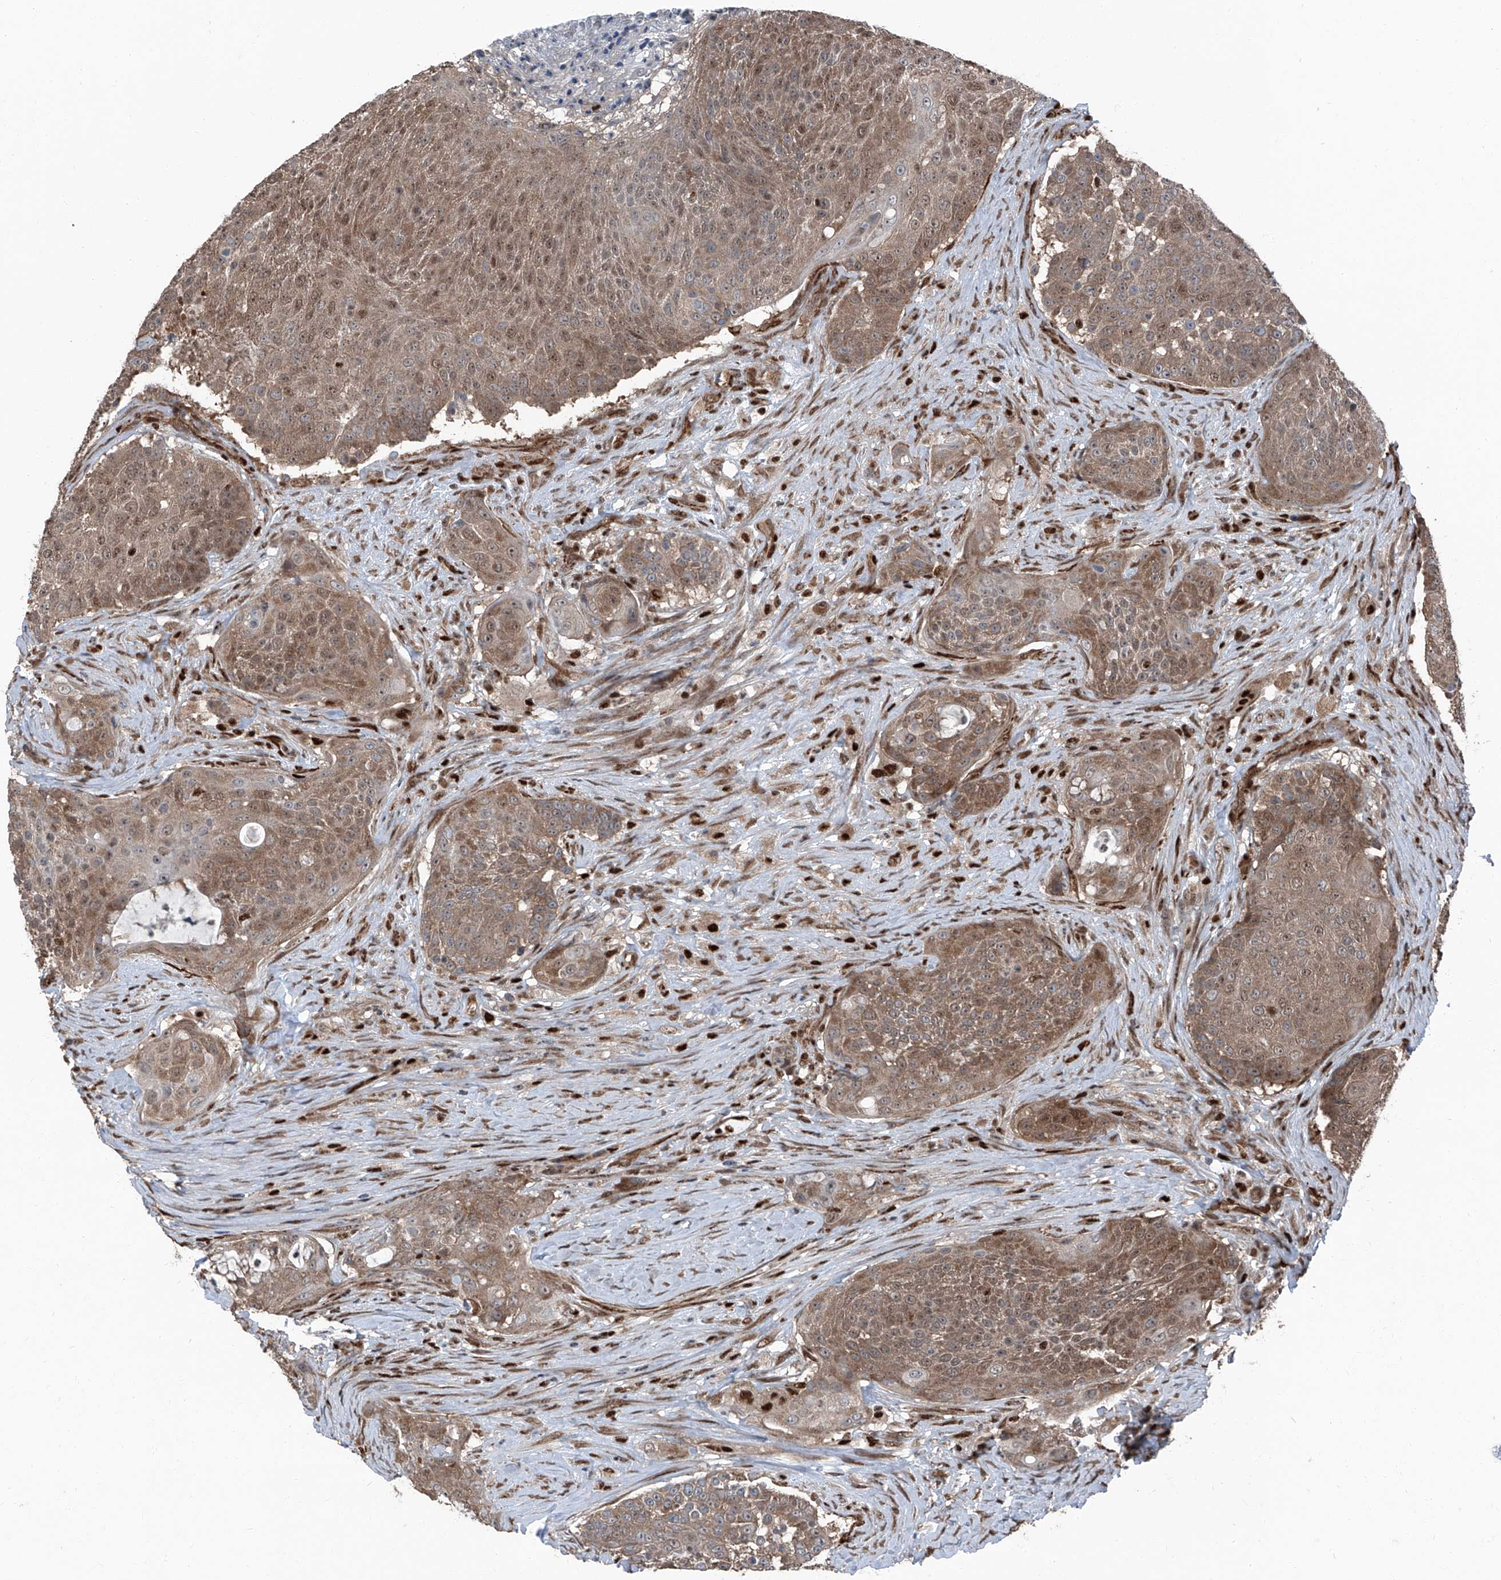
{"staining": {"intensity": "moderate", "quantity": ">75%", "location": "cytoplasmic/membranous,nuclear"}, "tissue": "urothelial cancer", "cell_type": "Tumor cells", "image_type": "cancer", "snomed": [{"axis": "morphology", "description": "Urothelial carcinoma, High grade"}, {"axis": "topography", "description": "Urinary bladder"}], "caption": "The histopathology image exhibits staining of urothelial carcinoma (high-grade), revealing moderate cytoplasmic/membranous and nuclear protein expression (brown color) within tumor cells.", "gene": "FKBP5", "patient": {"sex": "female", "age": 63}}